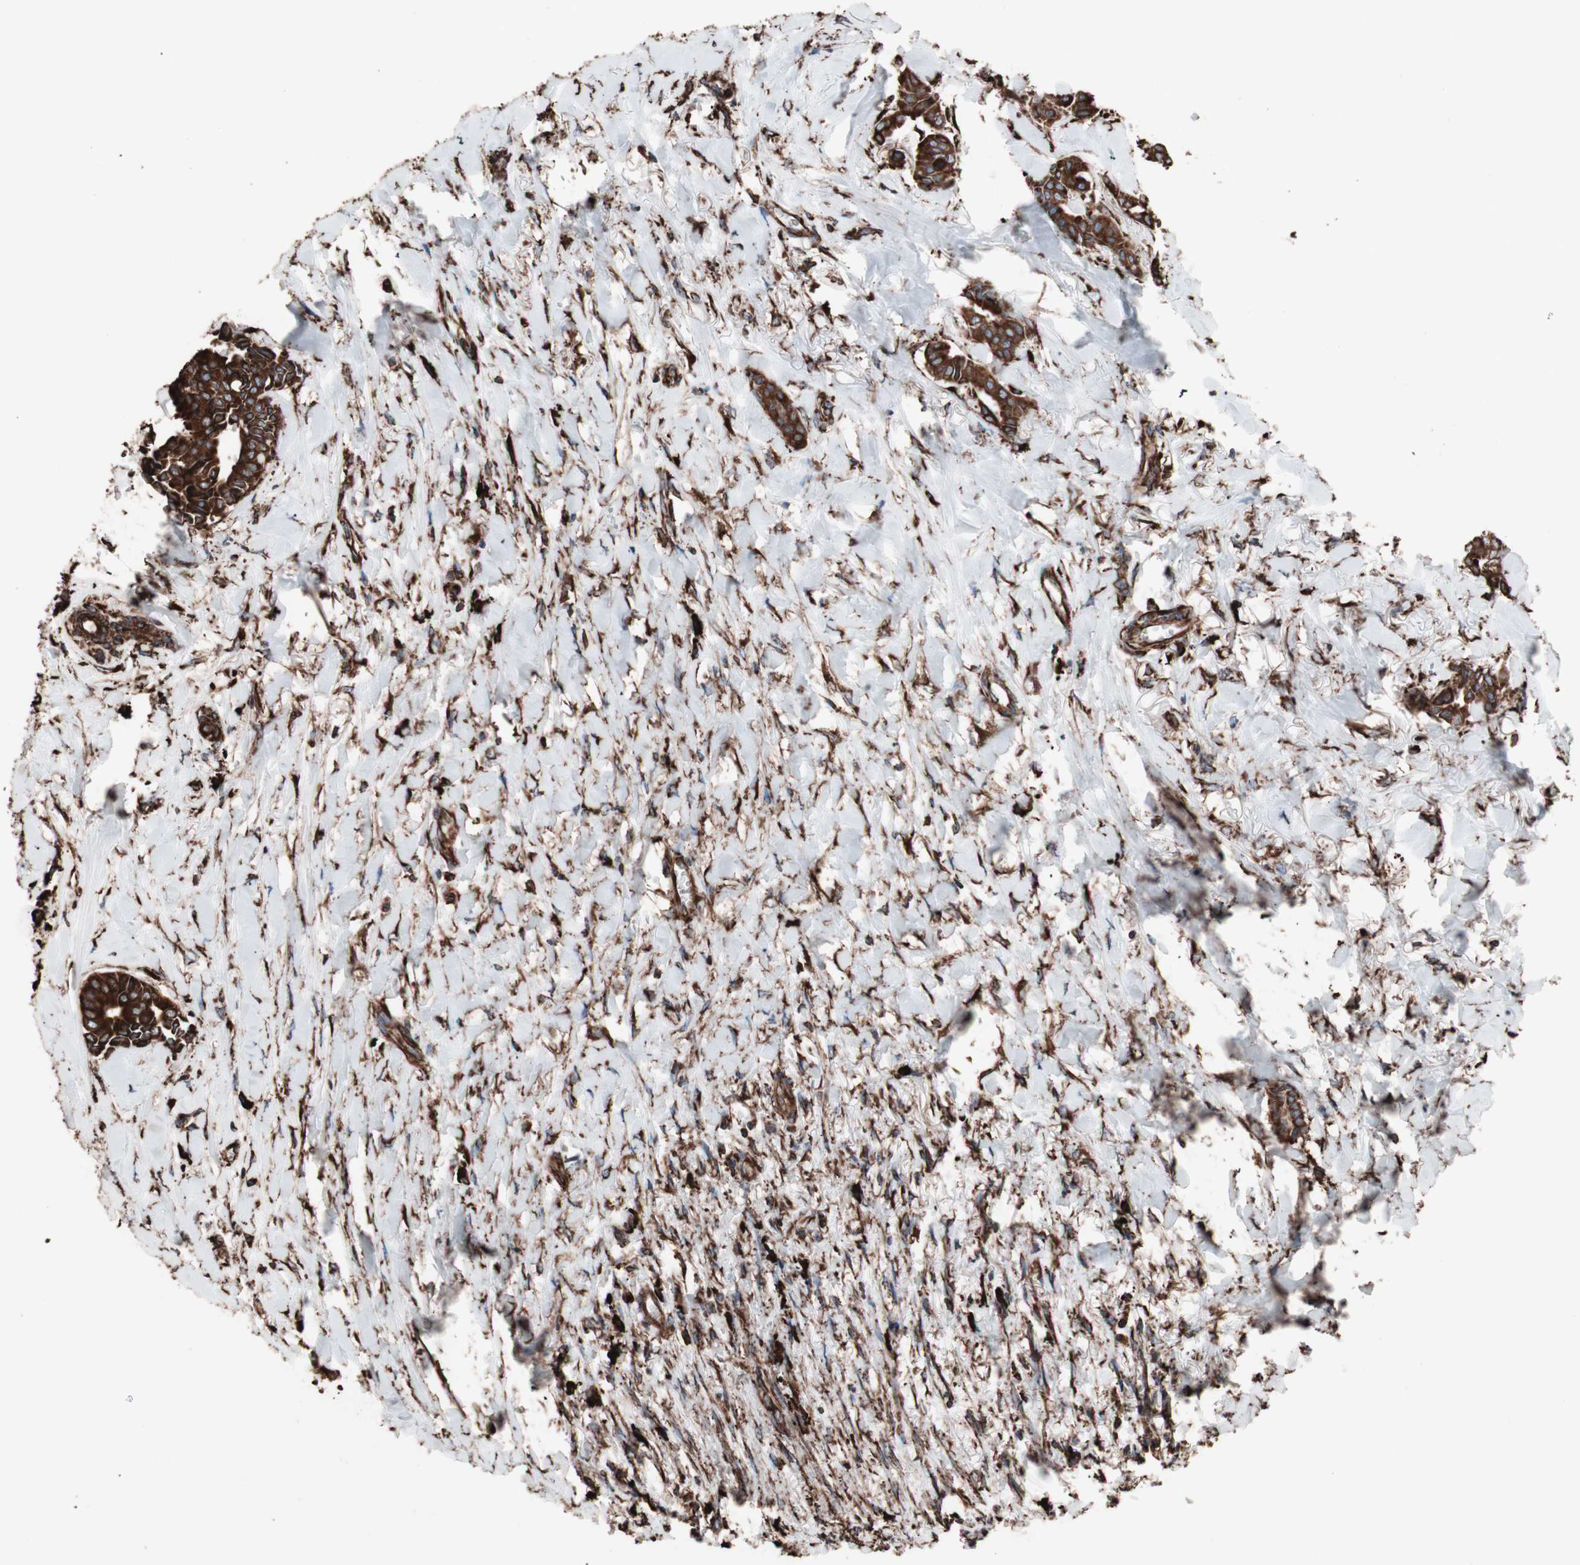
{"staining": {"intensity": "strong", "quantity": ">75%", "location": "cytoplasmic/membranous"}, "tissue": "head and neck cancer", "cell_type": "Tumor cells", "image_type": "cancer", "snomed": [{"axis": "morphology", "description": "Adenocarcinoma, NOS"}, {"axis": "topography", "description": "Salivary gland"}, {"axis": "topography", "description": "Head-Neck"}], "caption": "This is a histology image of immunohistochemistry (IHC) staining of head and neck cancer (adenocarcinoma), which shows strong positivity in the cytoplasmic/membranous of tumor cells.", "gene": "HSP90B1", "patient": {"sex": "female", "age": 59}}